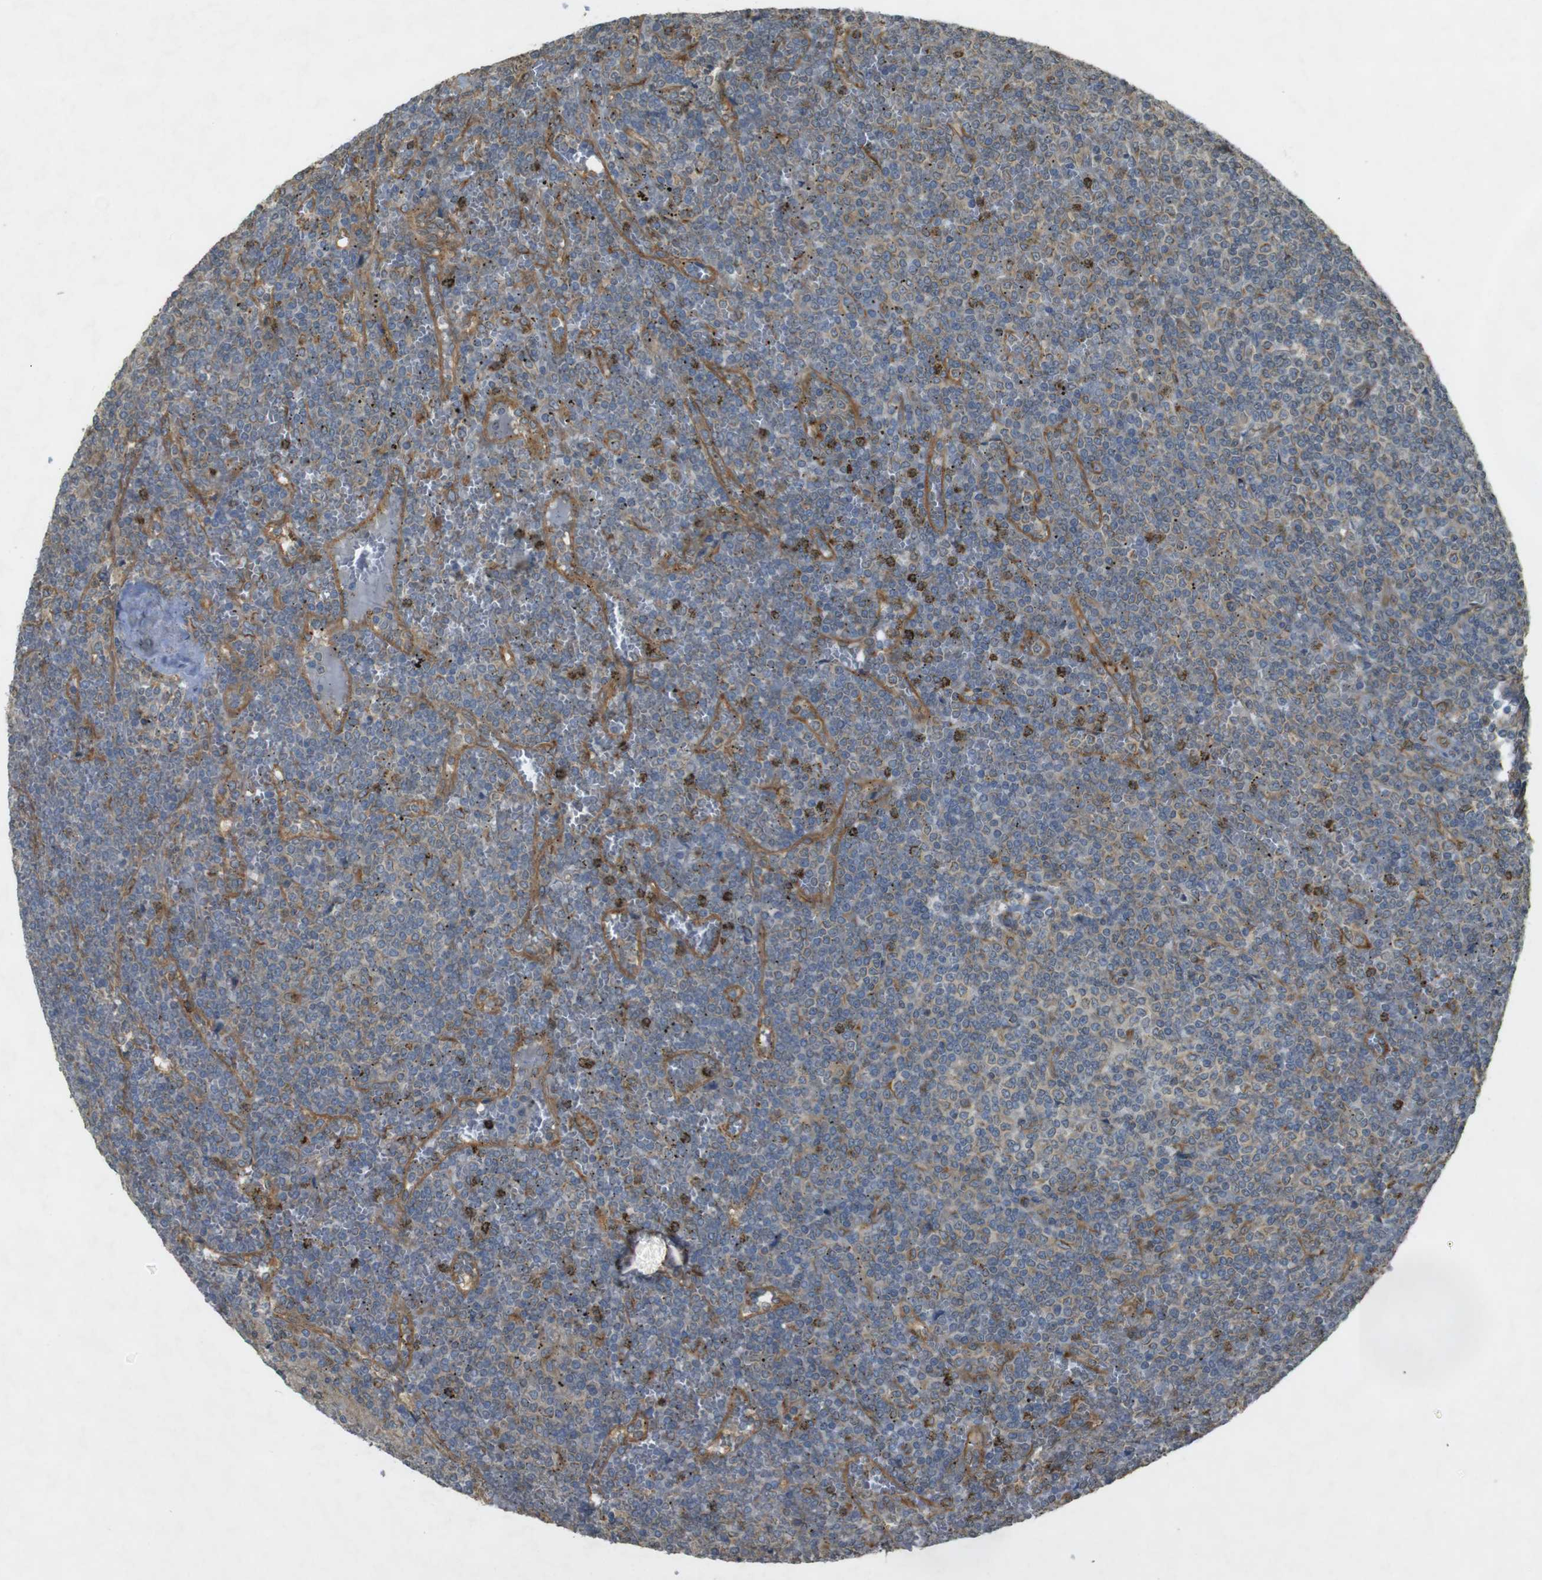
{"staining": {"intensity": "weak", "quantity": ">75%", "location": "cytoplasmic/membranous"}, "tissue": "lymphoma", "cell_type": "Tumor cells", "image_type": "cancer", "snomed": [{"axis": "morphology", "description": "Malignant lymphoma, non-Hodgkin's type, Low grade"}, {"axis": "topography", "description": "Spleen"}], "caption": "Tumor cells display low levels of weak cytoplasmic/membranous staining in approximately >75% of cells in human malignant lymphoma, non-Hodgkin's type (low-grade).", "gene": "KIF5B", "patient": {"sex": "female", "age": 19}}